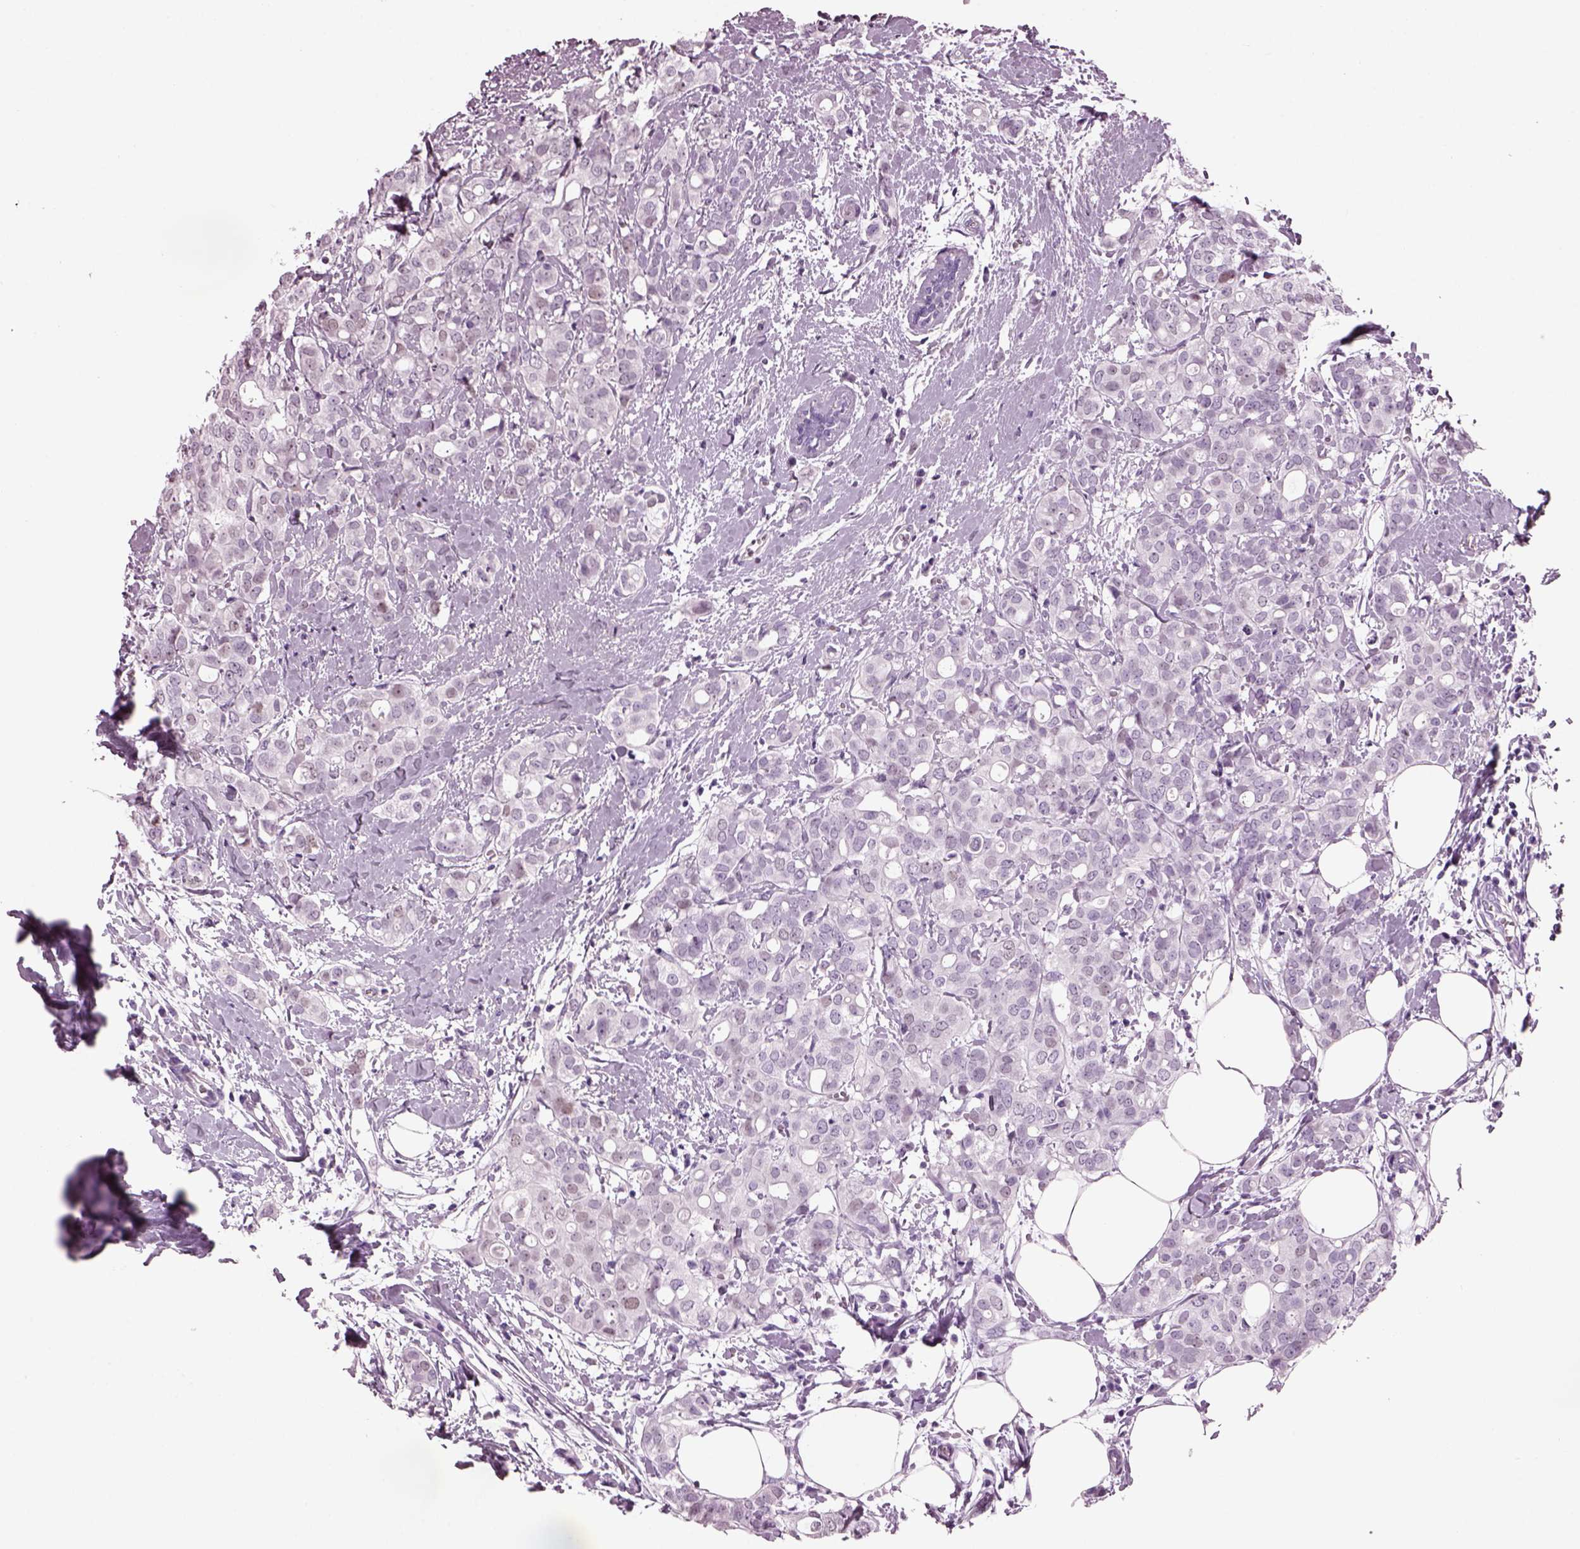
{"staining": {"intensity": "negative", "quantity": "none", "location": "none"}, "tissue": "breast cancer", "cell_type": "Tumor cells", "image_type": "cancer", "snomed": [{"axis": "morphology", "description": "Duct carcinoma"}, {"axis": "topography", "description": "Breast"}], "caption": "Tumor cells are negative for protein expression in human intraductal carcinoma (breast). The staining was performed using DAB to visualize the protein expression in brown, while the nuclei were stained in blue with hematoxylin (Magnification: 20x).", "gene": "KRTAP3-2", "patient": {"sex": "female", "age": 40}}